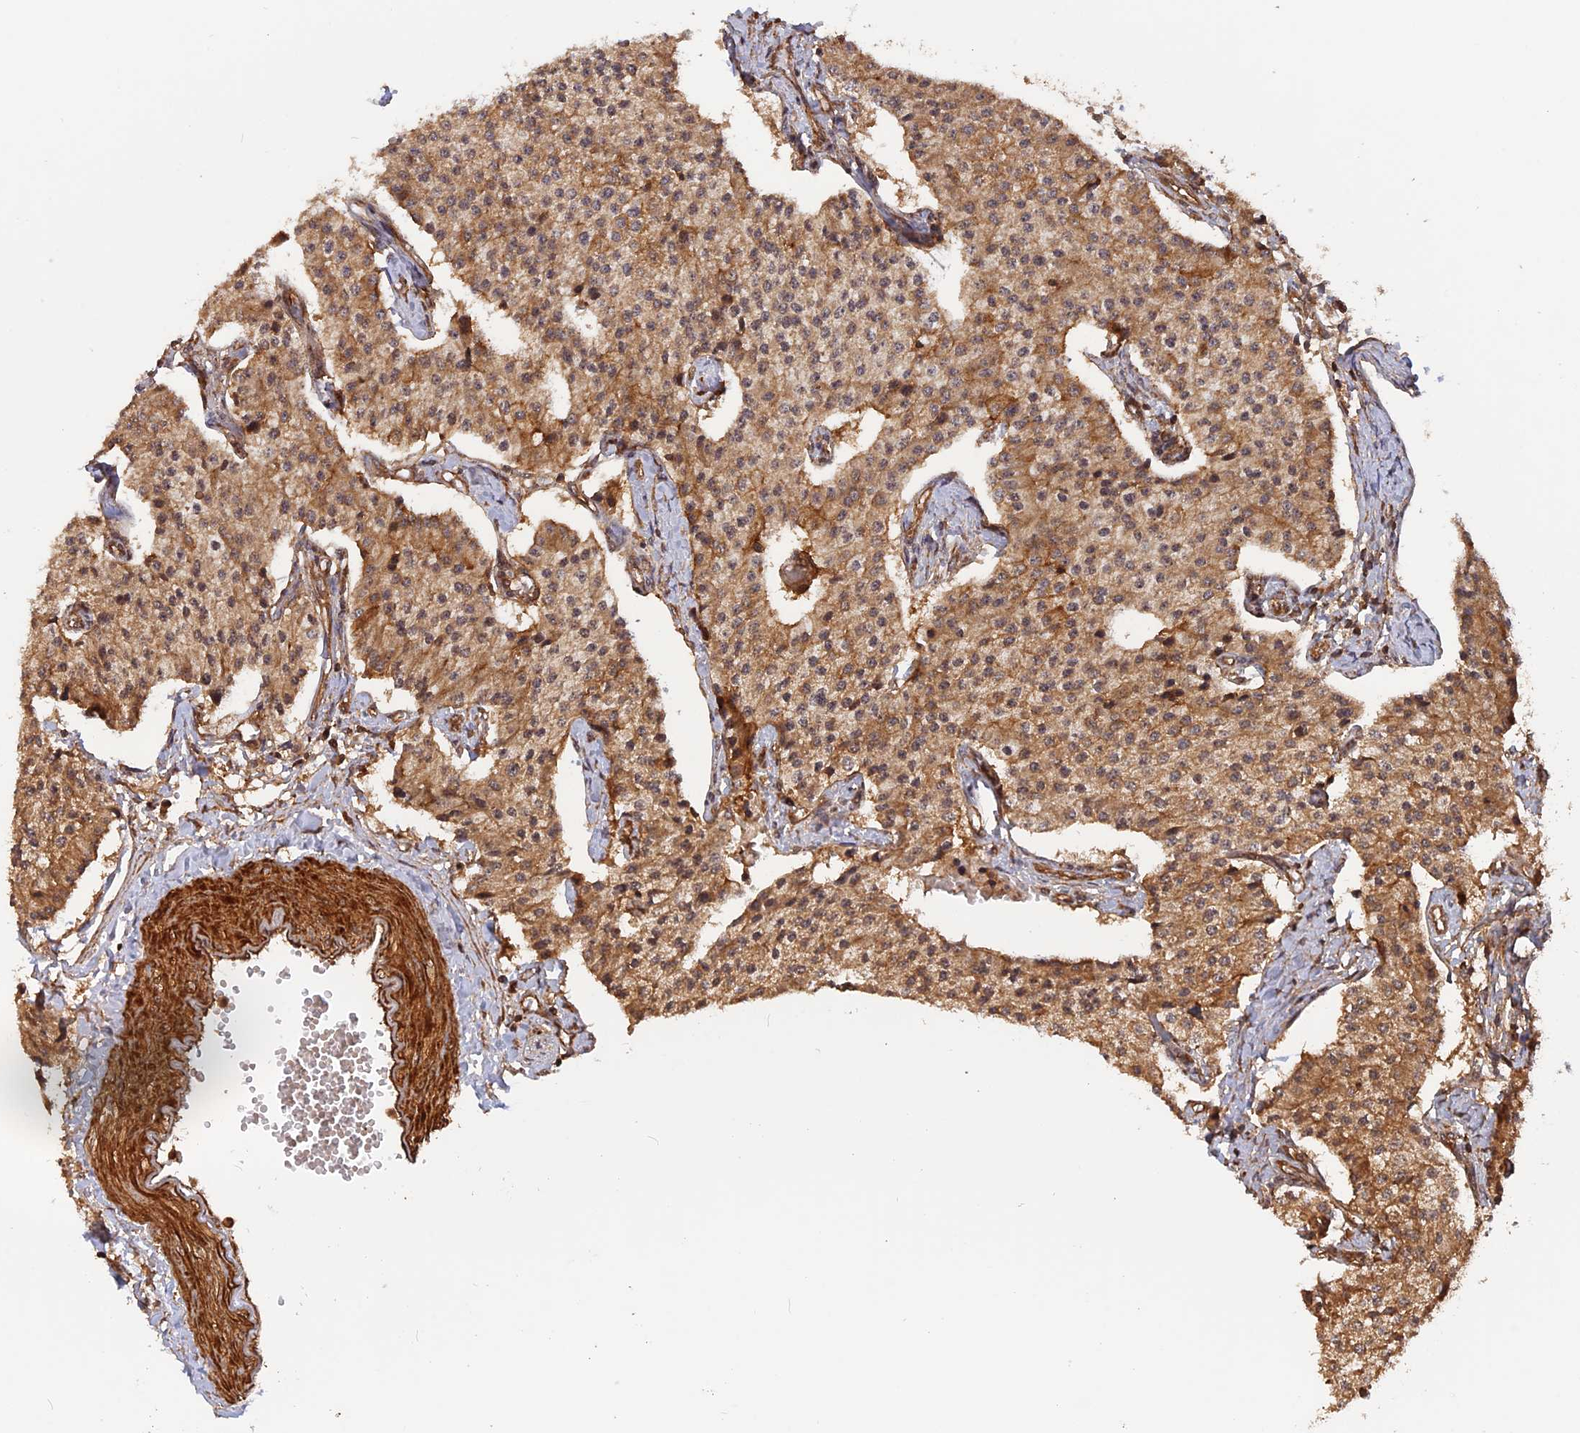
{"staining": {"intensity": "moderate", "quantity": ">75%", "location": "cytoplasmic/membranous"}, "tissue": "carcinoid", "cell_type": "Tumor cells", "image_type": "cancer", "snomed": [{"axis": "morphology", "description": "Carcinoid, malignant, NOS"}, {"axis": "topography", "description": "Colon"}], "caption": "Carcinoid (malignant) was stained to show a protein in brown. There is medium levels of moderate cytoplasmic/membranous expression in about >75% of tumor cells.", "gene": "CCDC174", "patient": {"sex": "female", "age": 52}}